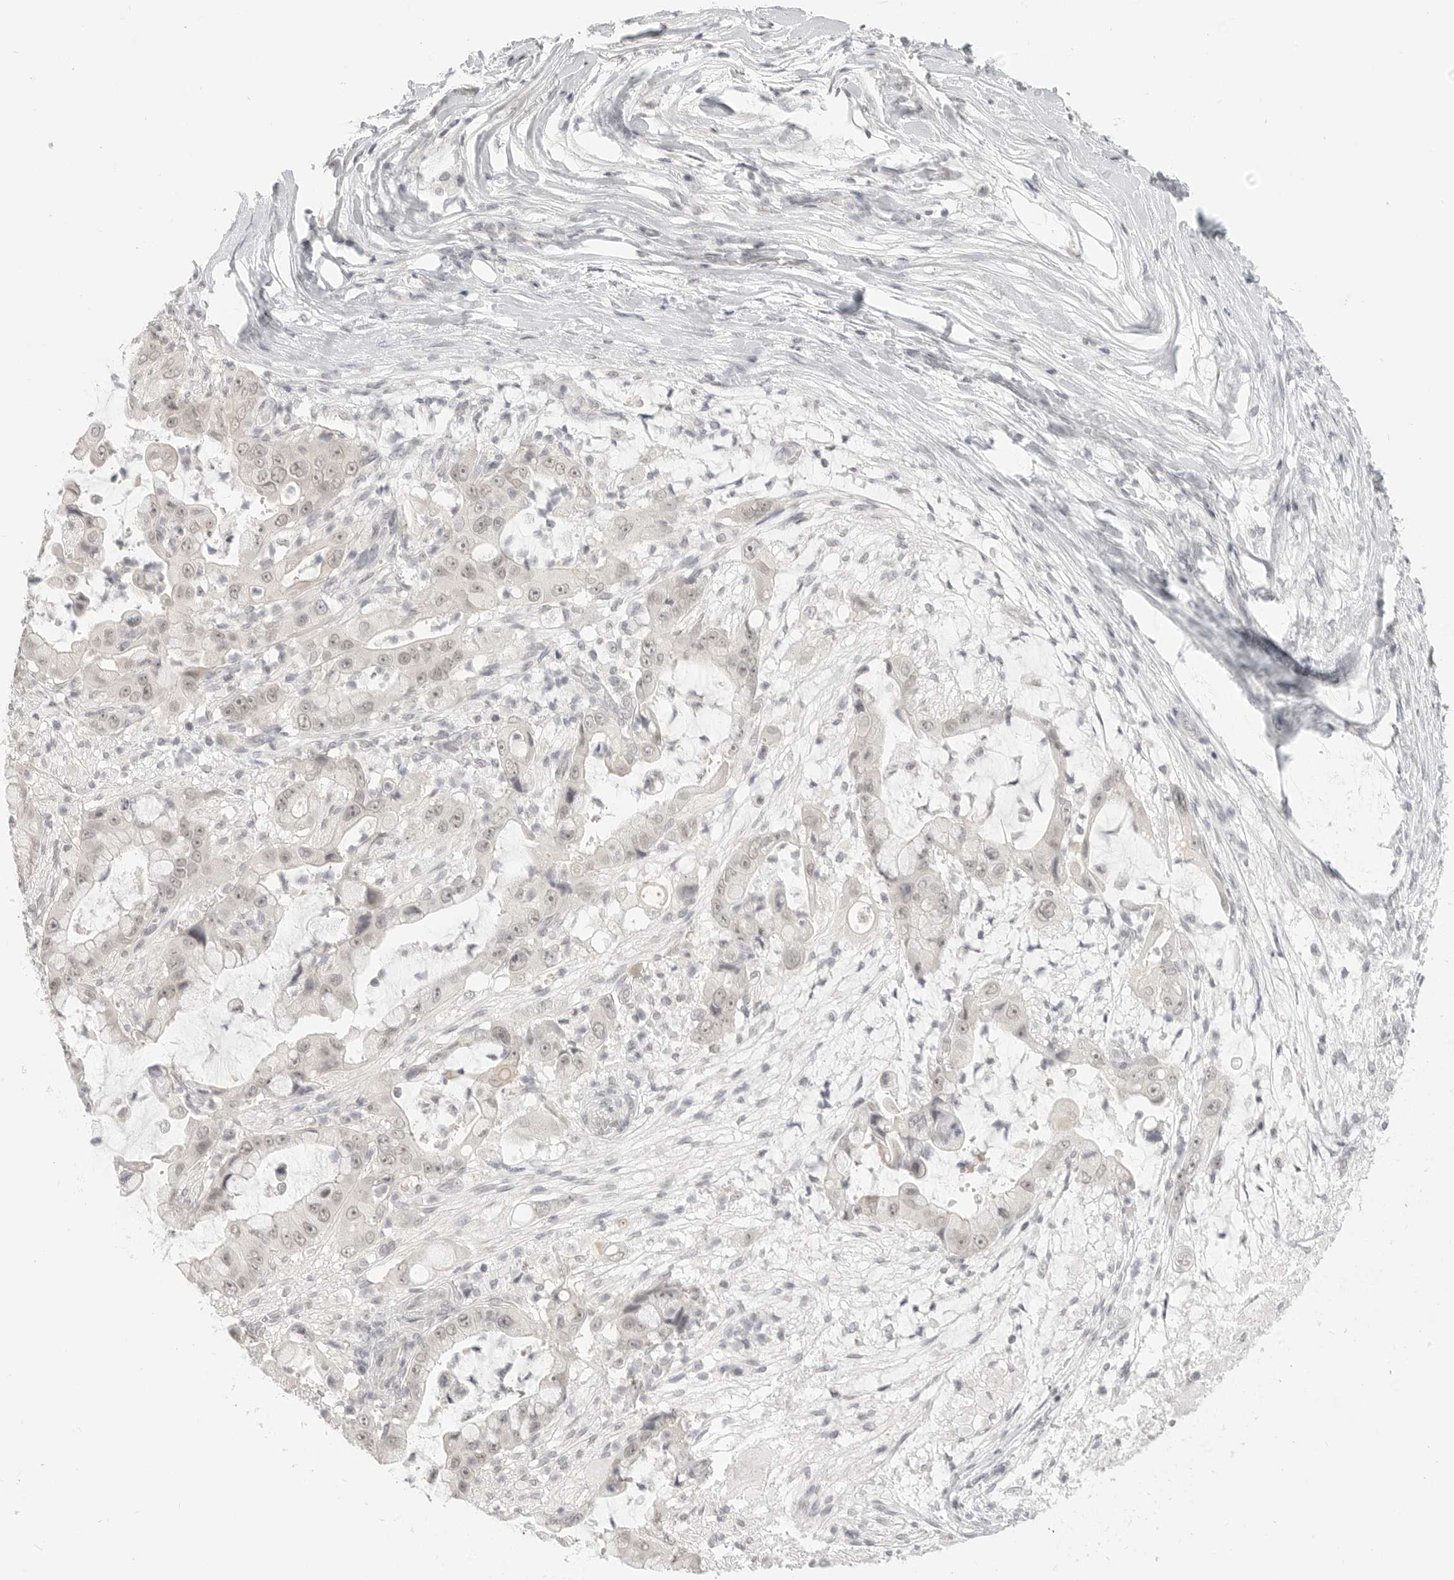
{"staining": {"intensity": "weak", "quantity": "25%-75%", "location": "nuclear"}, "tissue": "liver cancer", "cell_type": "Tumor cells", "image_type": "cancer", "snomed": [{"axis": "morphology", "description": "Cholangiocarcinoma"}, {"axis": "topography", "description": "Liver"}], "caption": "A brown stain shows weak nuclear positivity of a protein in cholangiocarcinoma (liver) tumor cells. The protein of interest is shown in brown color, while the nuclei are stained blue.", "gene": "KLK11", "patient": {"sex": "female", "age": 54}}